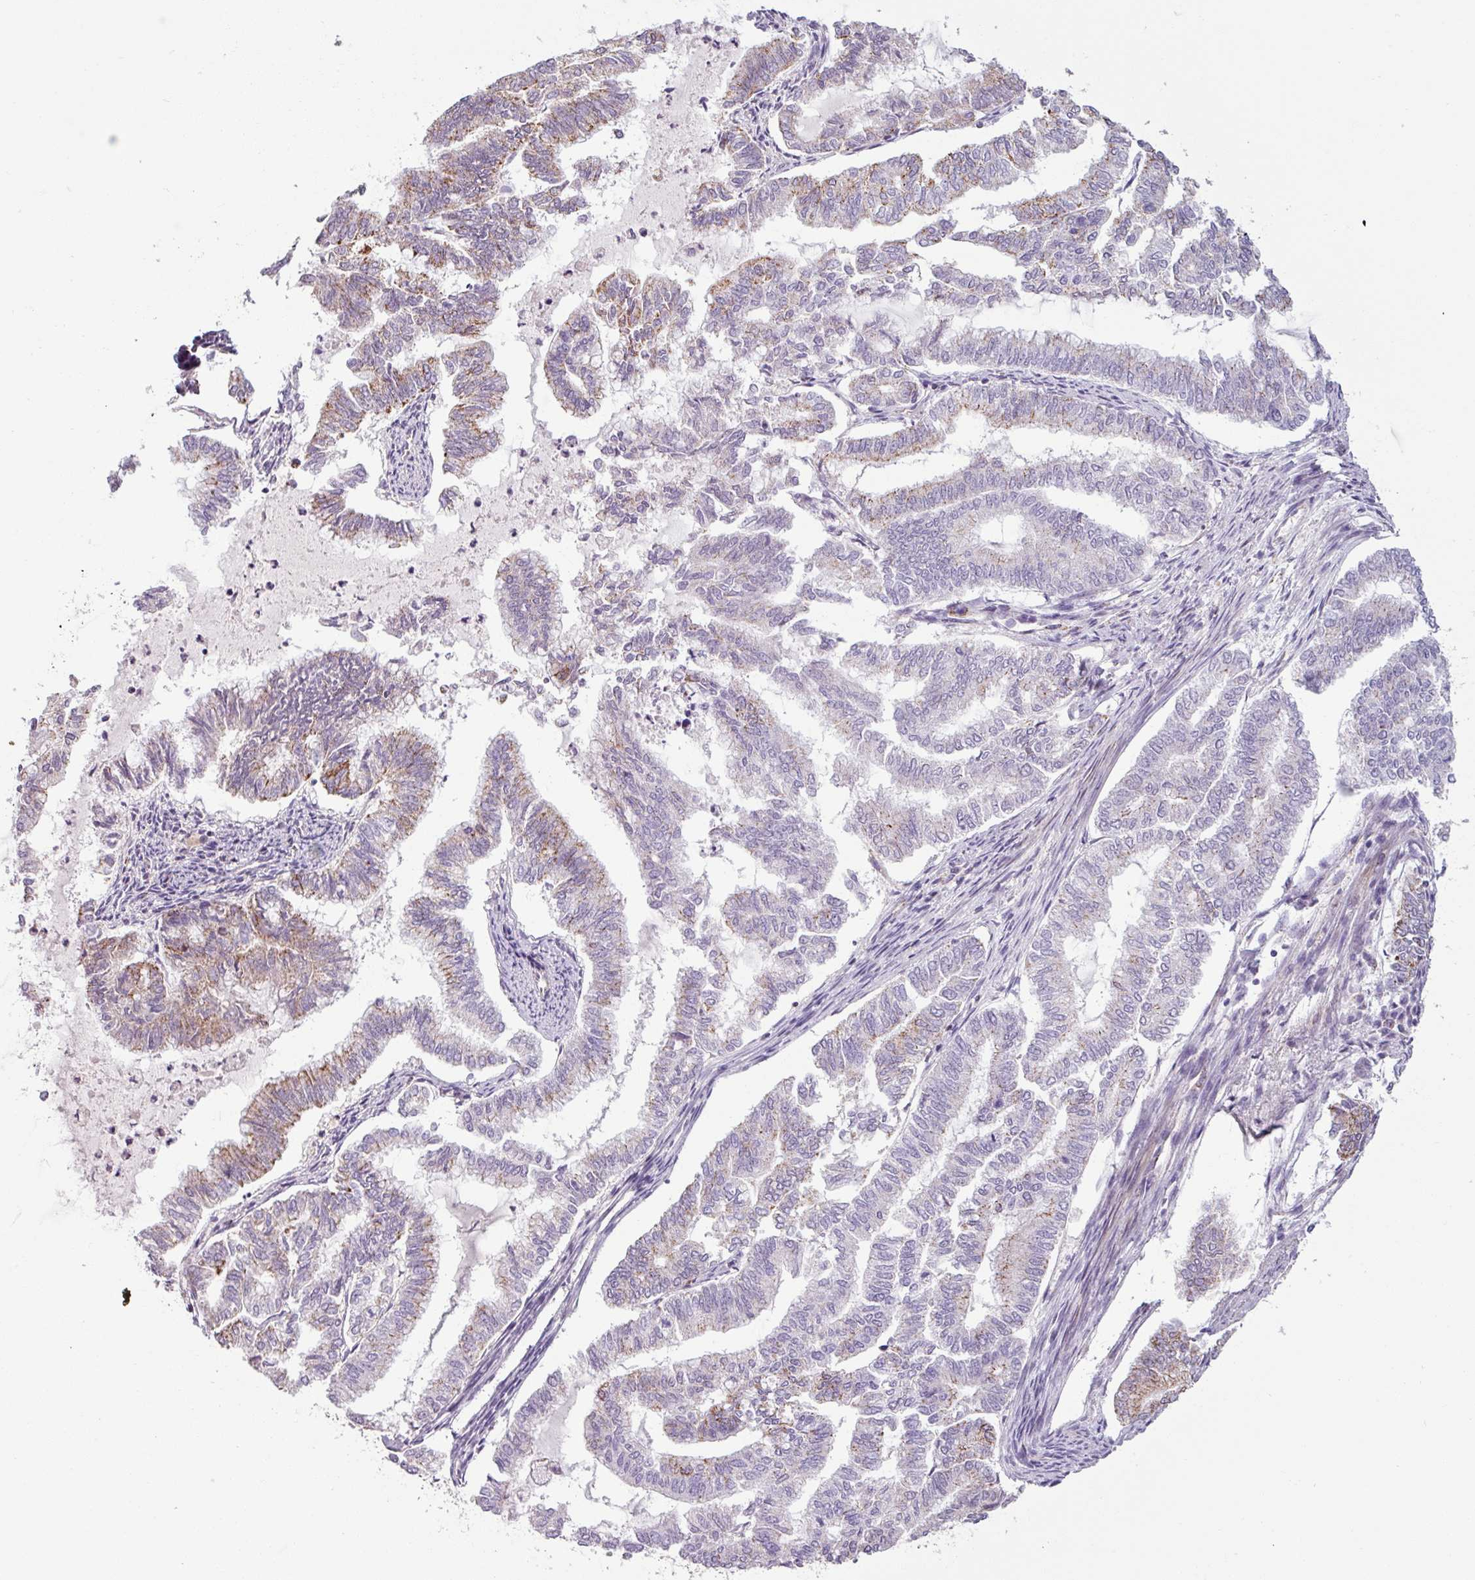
{"staining": {"intensity": "moderate", "quantity": "<25%", "location": "cytoplasmic/membranous"}, "tissue": "endometrial cancer", "cell_type": "Tumor cells", "image_type": "cancer", "snomed": [{"axis": "morphology", "description": "Adenocarcinoma, NOS"}, {"axis": "topography", "description": "Endometrium"}], "caption": "A low amount of moderate cytoplasmic/membranous expression is seen in about <25% of tumor cells in endometrial cancer tissue.", "gene": "PNMA6A", "patient": {"sex": "female", "age": 79}}